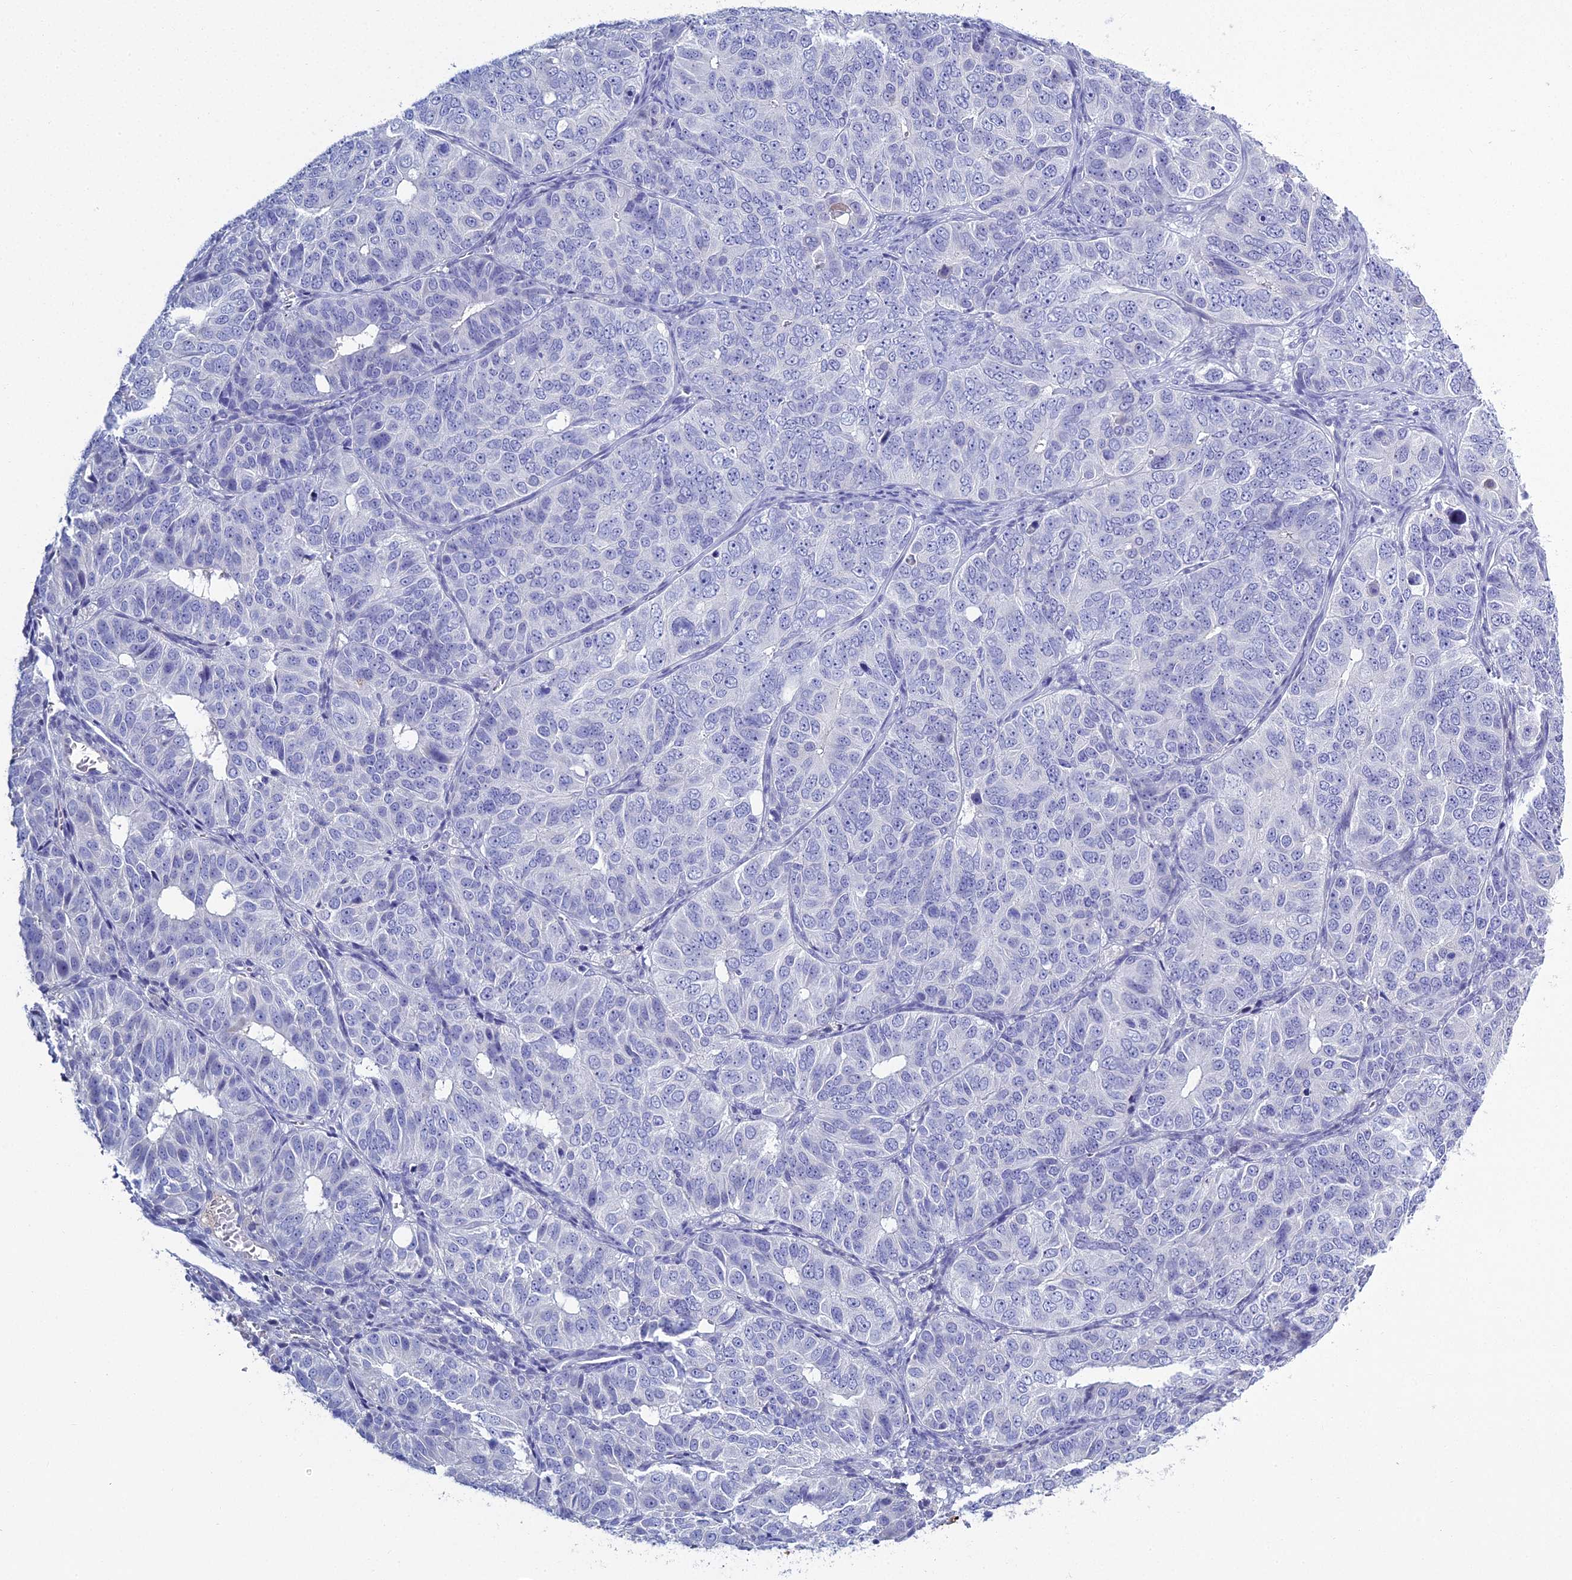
{"staining": {"intensity": "negative", "quantity": "none", "location": "none"}, "tissue": "ovarian cancer", "cell_type": "Tumor cells", "image_type": "cancer", "snomed": [{"axis": "morphology", "description": "Carcinoma, endometroid"}, {"axis": "topography", "description": "Ovary"}], "caption": "IHC photomicrograph of human ovarian cancer stained for a protein (brown), which exhibits no expression in tumor cells.", "gene": "MUC13", "patient": {"sex": "female", "age": 51}}